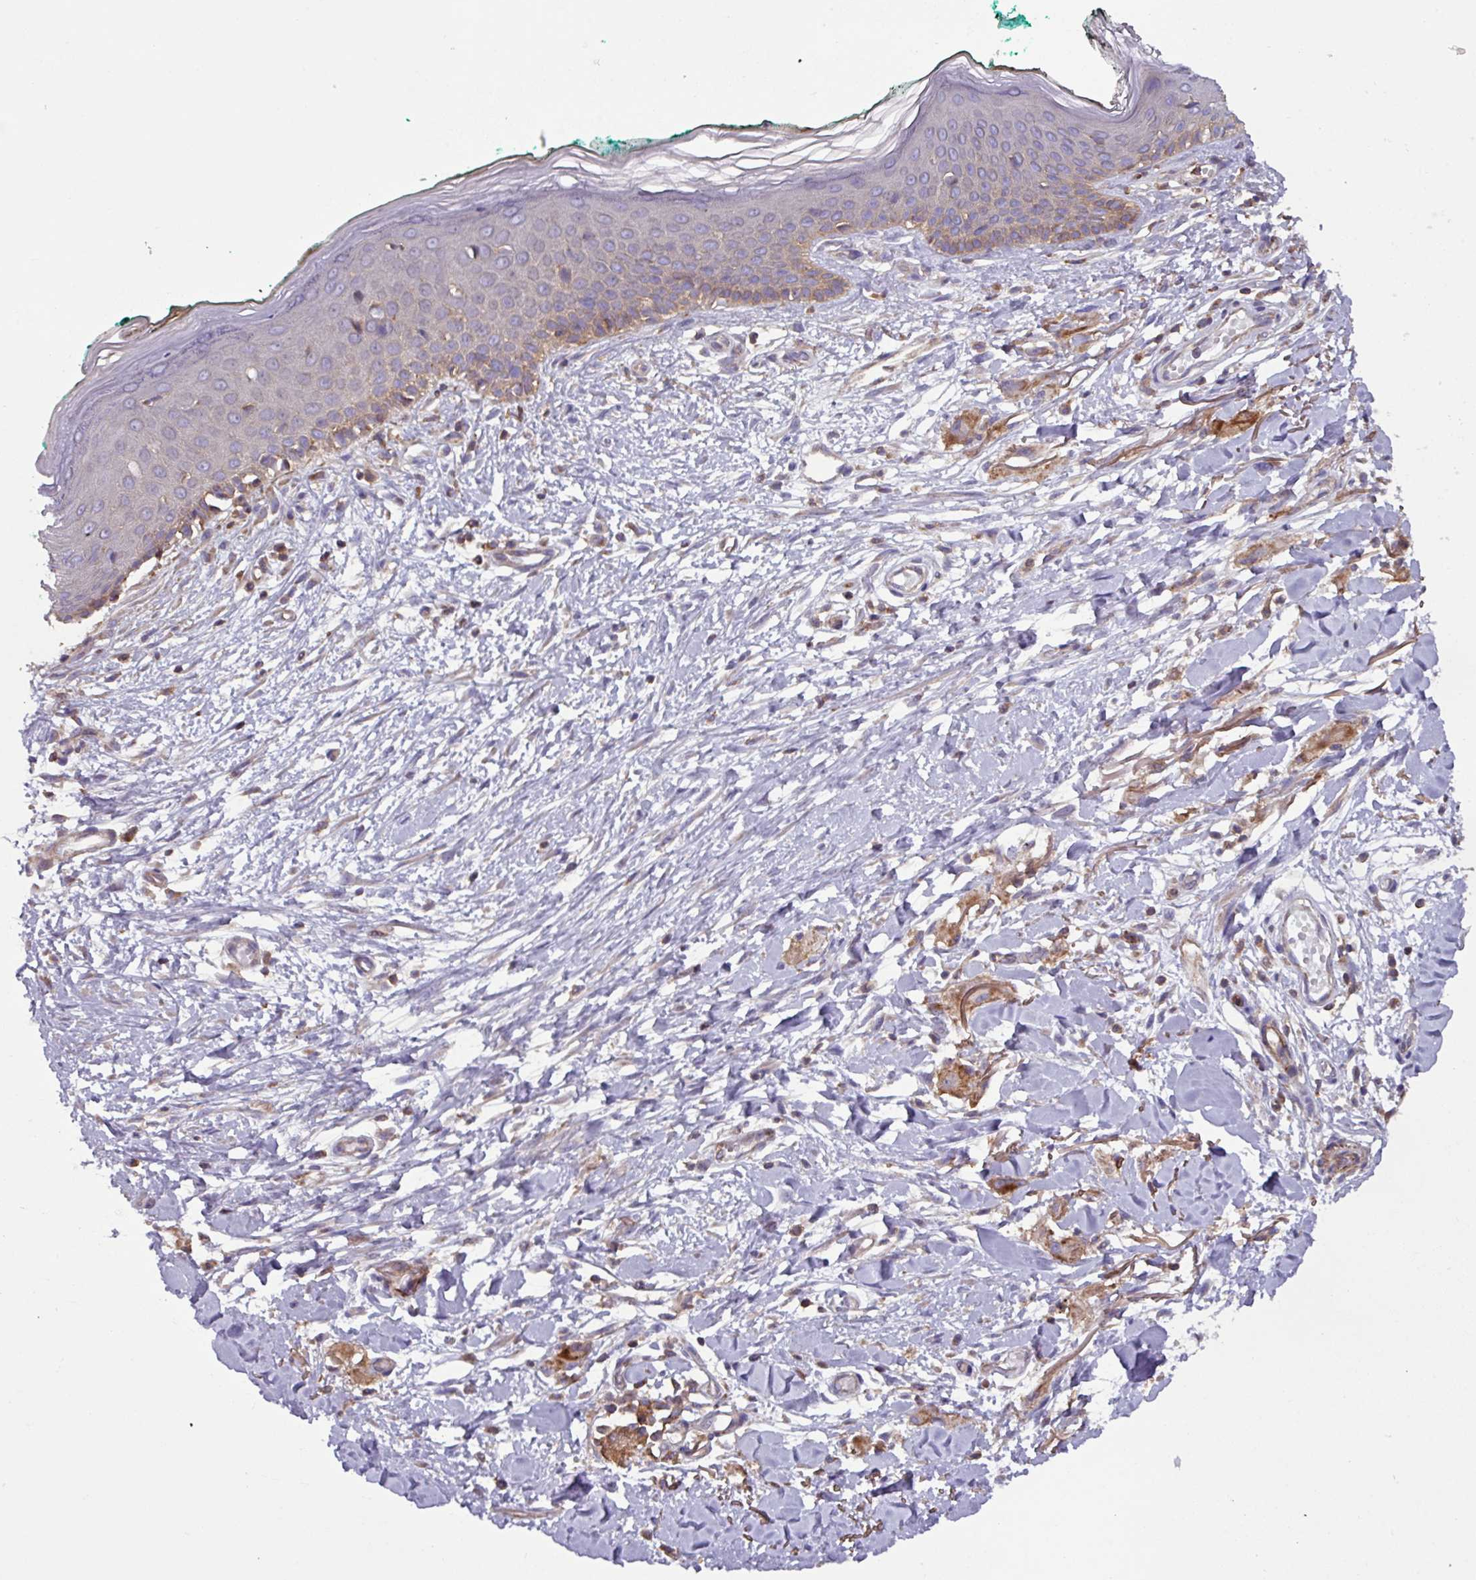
{"staining": {"intensity": "moderate", "quantity": "<25%", "location": "cytoplasmic/membranous"}, "tissue": "skin", "cell_type": "Fibroblasts", "image_type": "normal", "snomed": [{"axis": "morphology", "description": "Normal tissue, NOS"}, {"axis": "morphology", "description": "Malignant melanoma, NOS"}, {"axis": "topography", "description": "Skin"}], "caption": "Normal skin exhibits moderate cytoplasmic/membranous positivity in about <25% of fibroblasts, visualized by immunohistochemistry. (brown staining indicates protein expression, while blue staining denotes nuclei).", "gene": "PLEKHD1", "patient": {"sex": "male", "age": 62}}